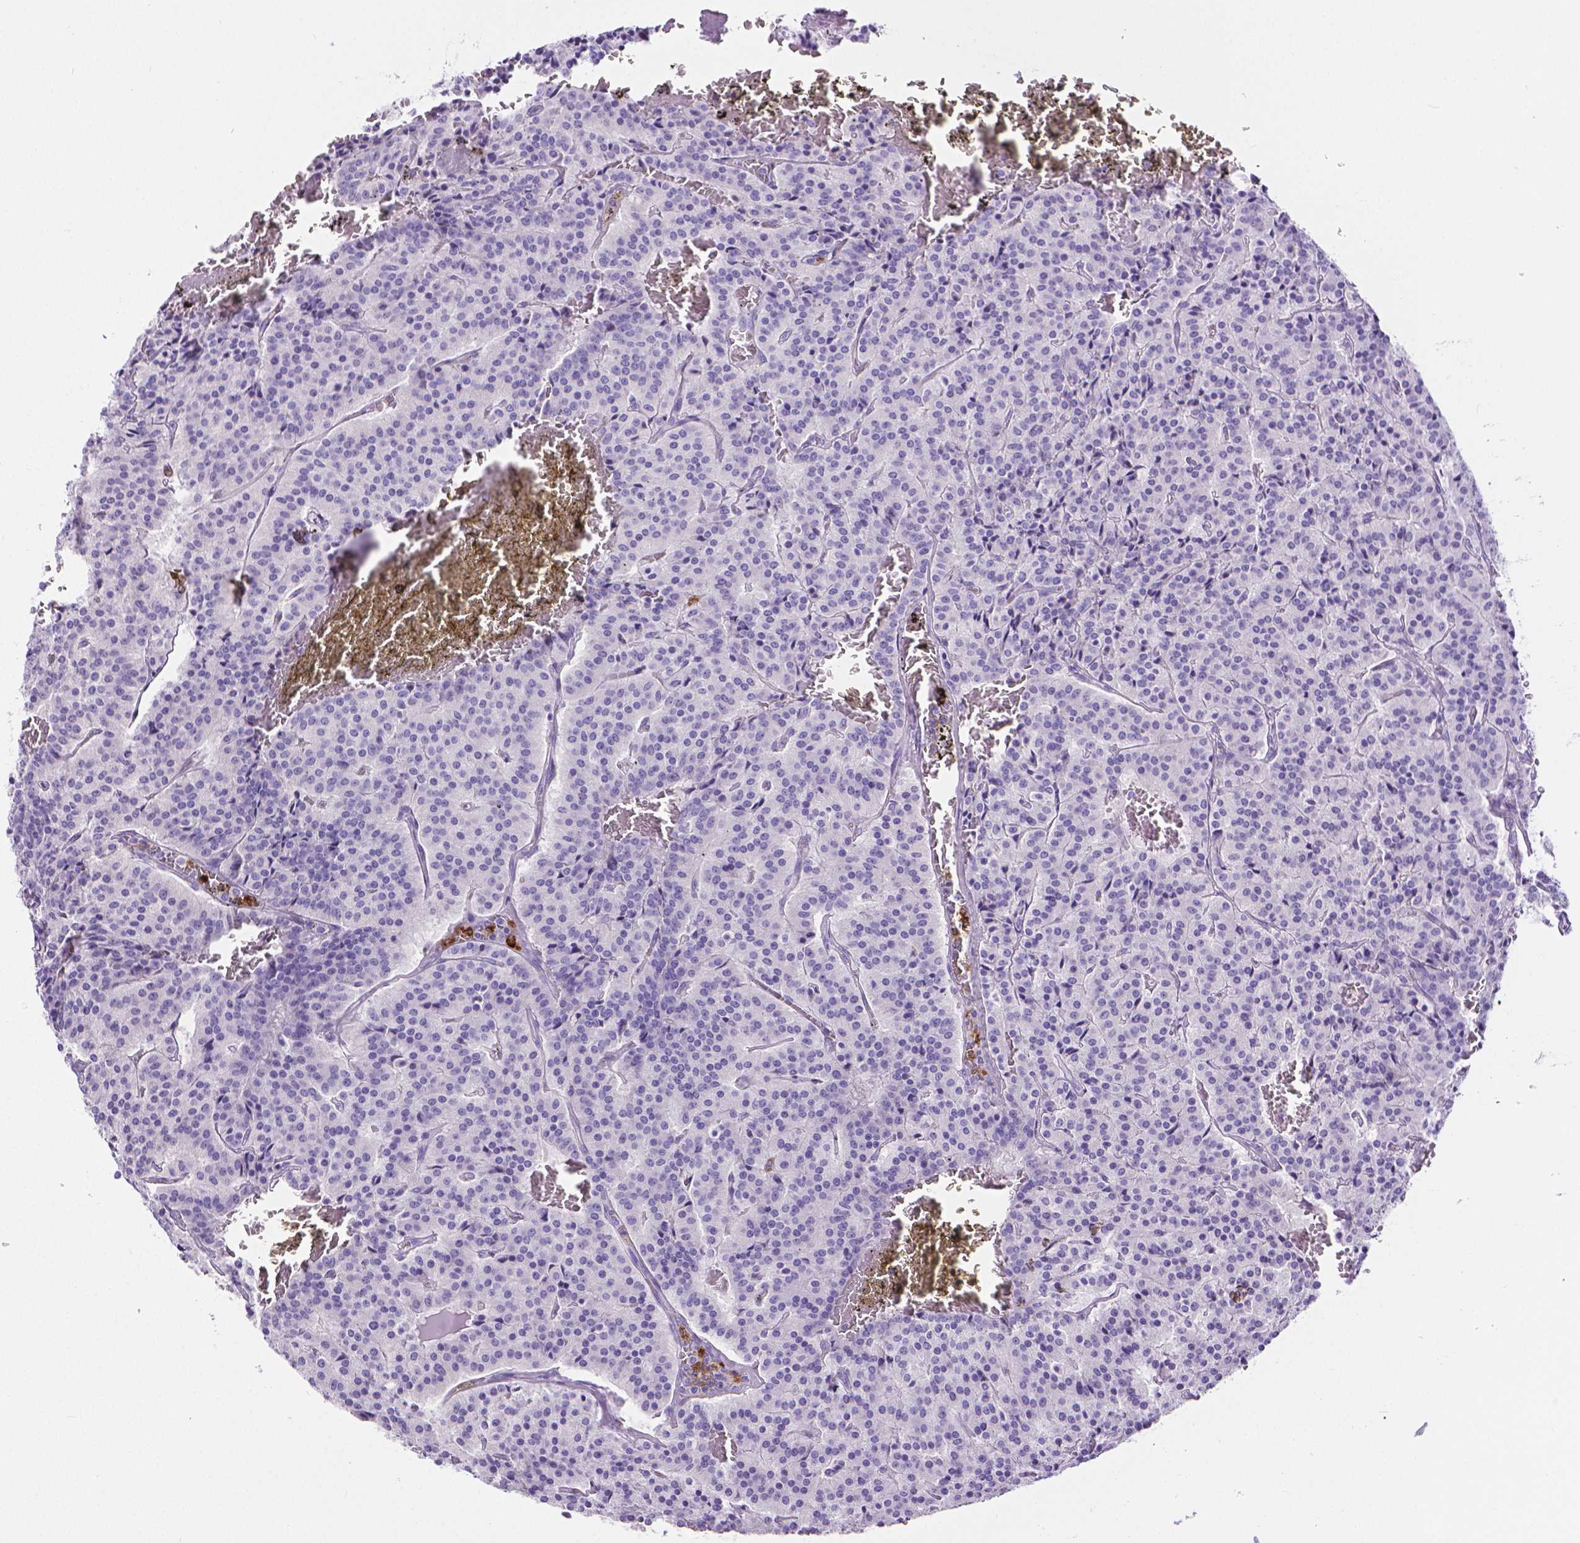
{"staining": {"intensity": "negative", "quantity": "none", "location": "none"}, "tissue": "carcinoid", "cell_type": "Tumor cells", "image_type": "cancer", "snomed": [{"axis": "morphology", "description": "Carcinoid, malignant, NOS"}, {"axis": "topography", "description": "Lung"}], "caption": "Tumor cells show no significant expression in carcinoid. Brightfield microscopy of IHC stained with DAB (brown) and hematoxylin (blue), captured at high magnification.", "gene": "MMP9", "patient": {"sex": "male", "age": 70}}